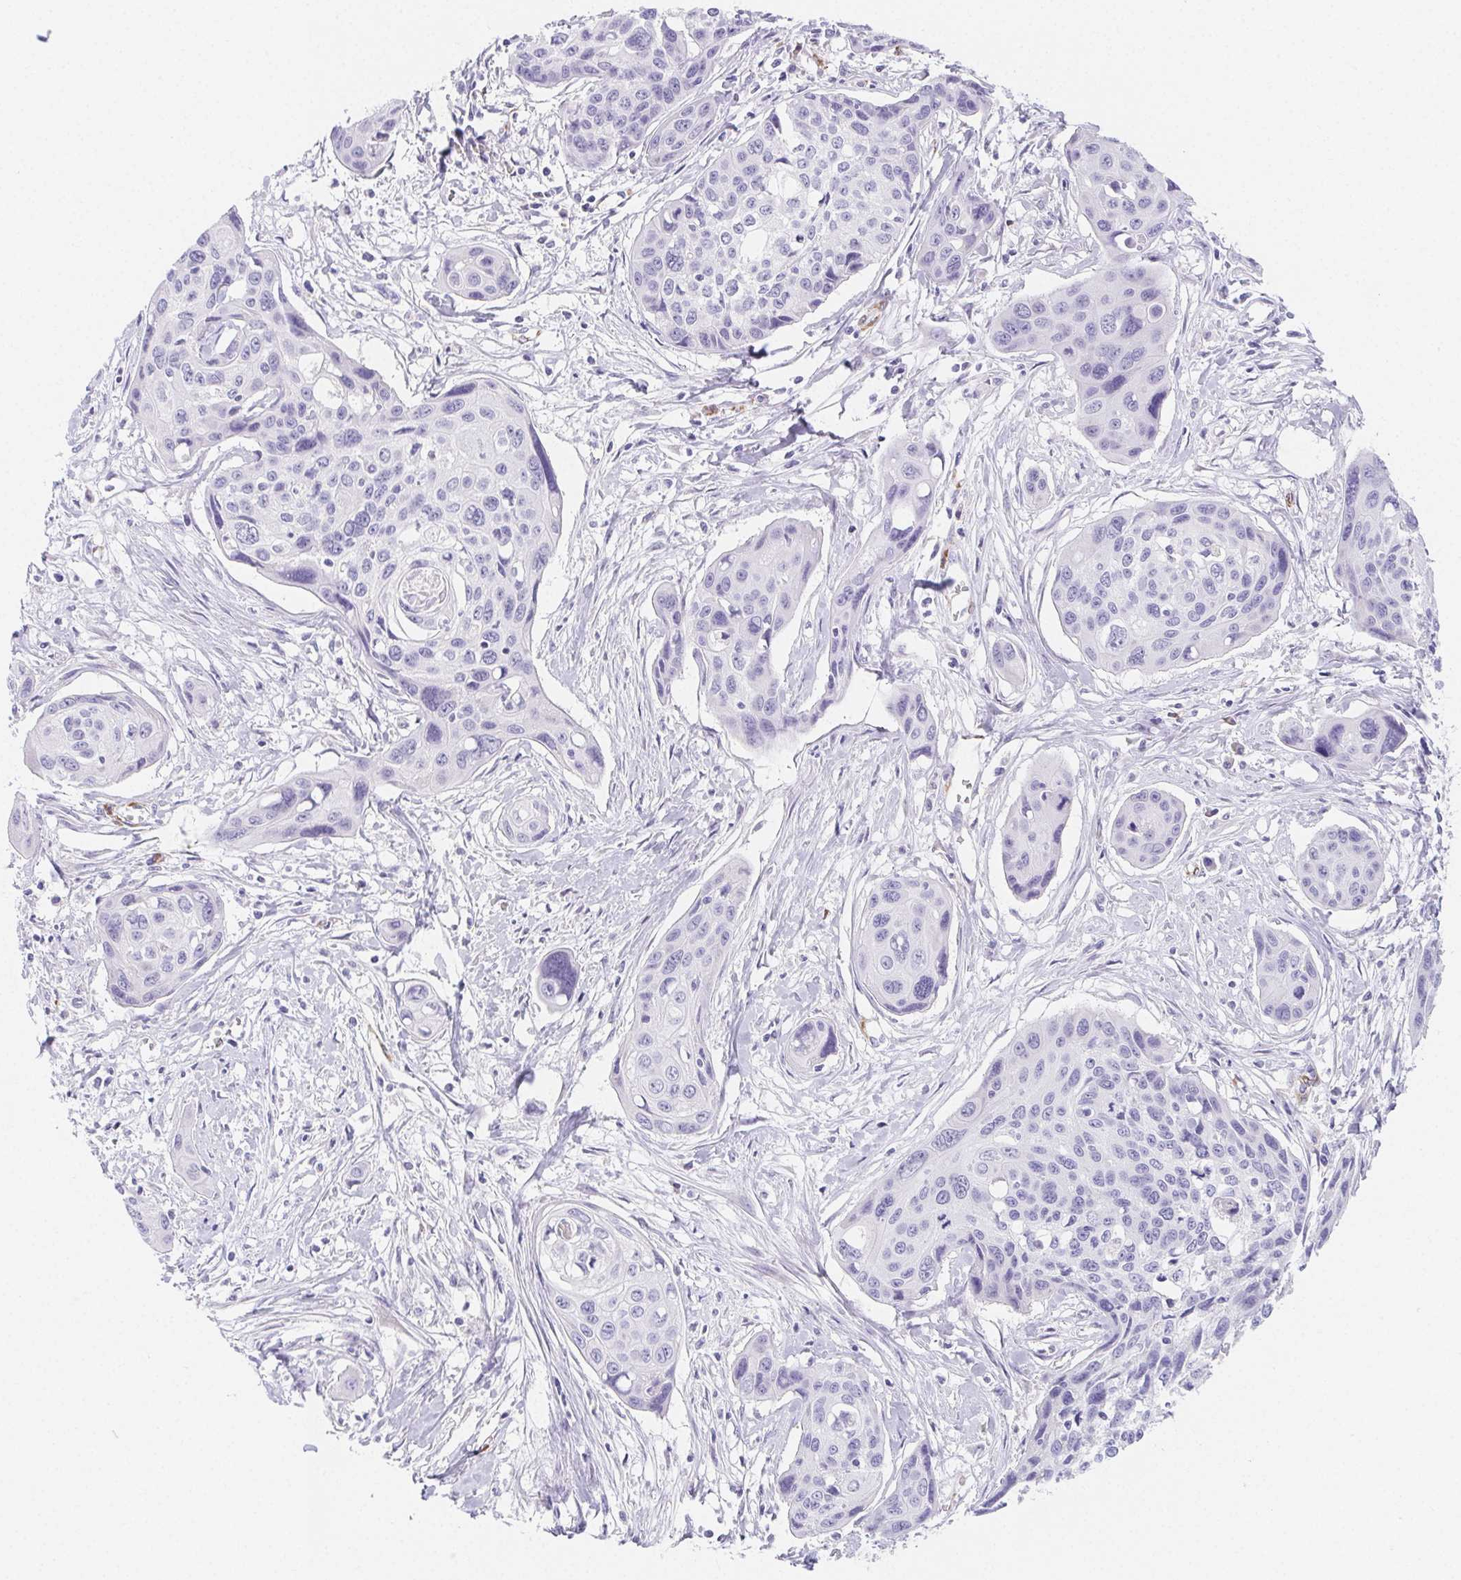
{"staining": {"intensity": "negative", "quantity": "none", "location": "none"}, "tissue": "cervical cancer", "cell_type": "Tumor cells", "image_type": "cancer", "snomed": [{"axis": "morphology", "description": "Squamous cell carcinoma, NOS"}, {"axis": "topography", "description": "Cervix"}], "caption": "Immunohistochemical staining of cervical cancer displays no significant positivity in tumor cells.", "gene": "HRC", "patient": {"sex": "female", "age": 31}}